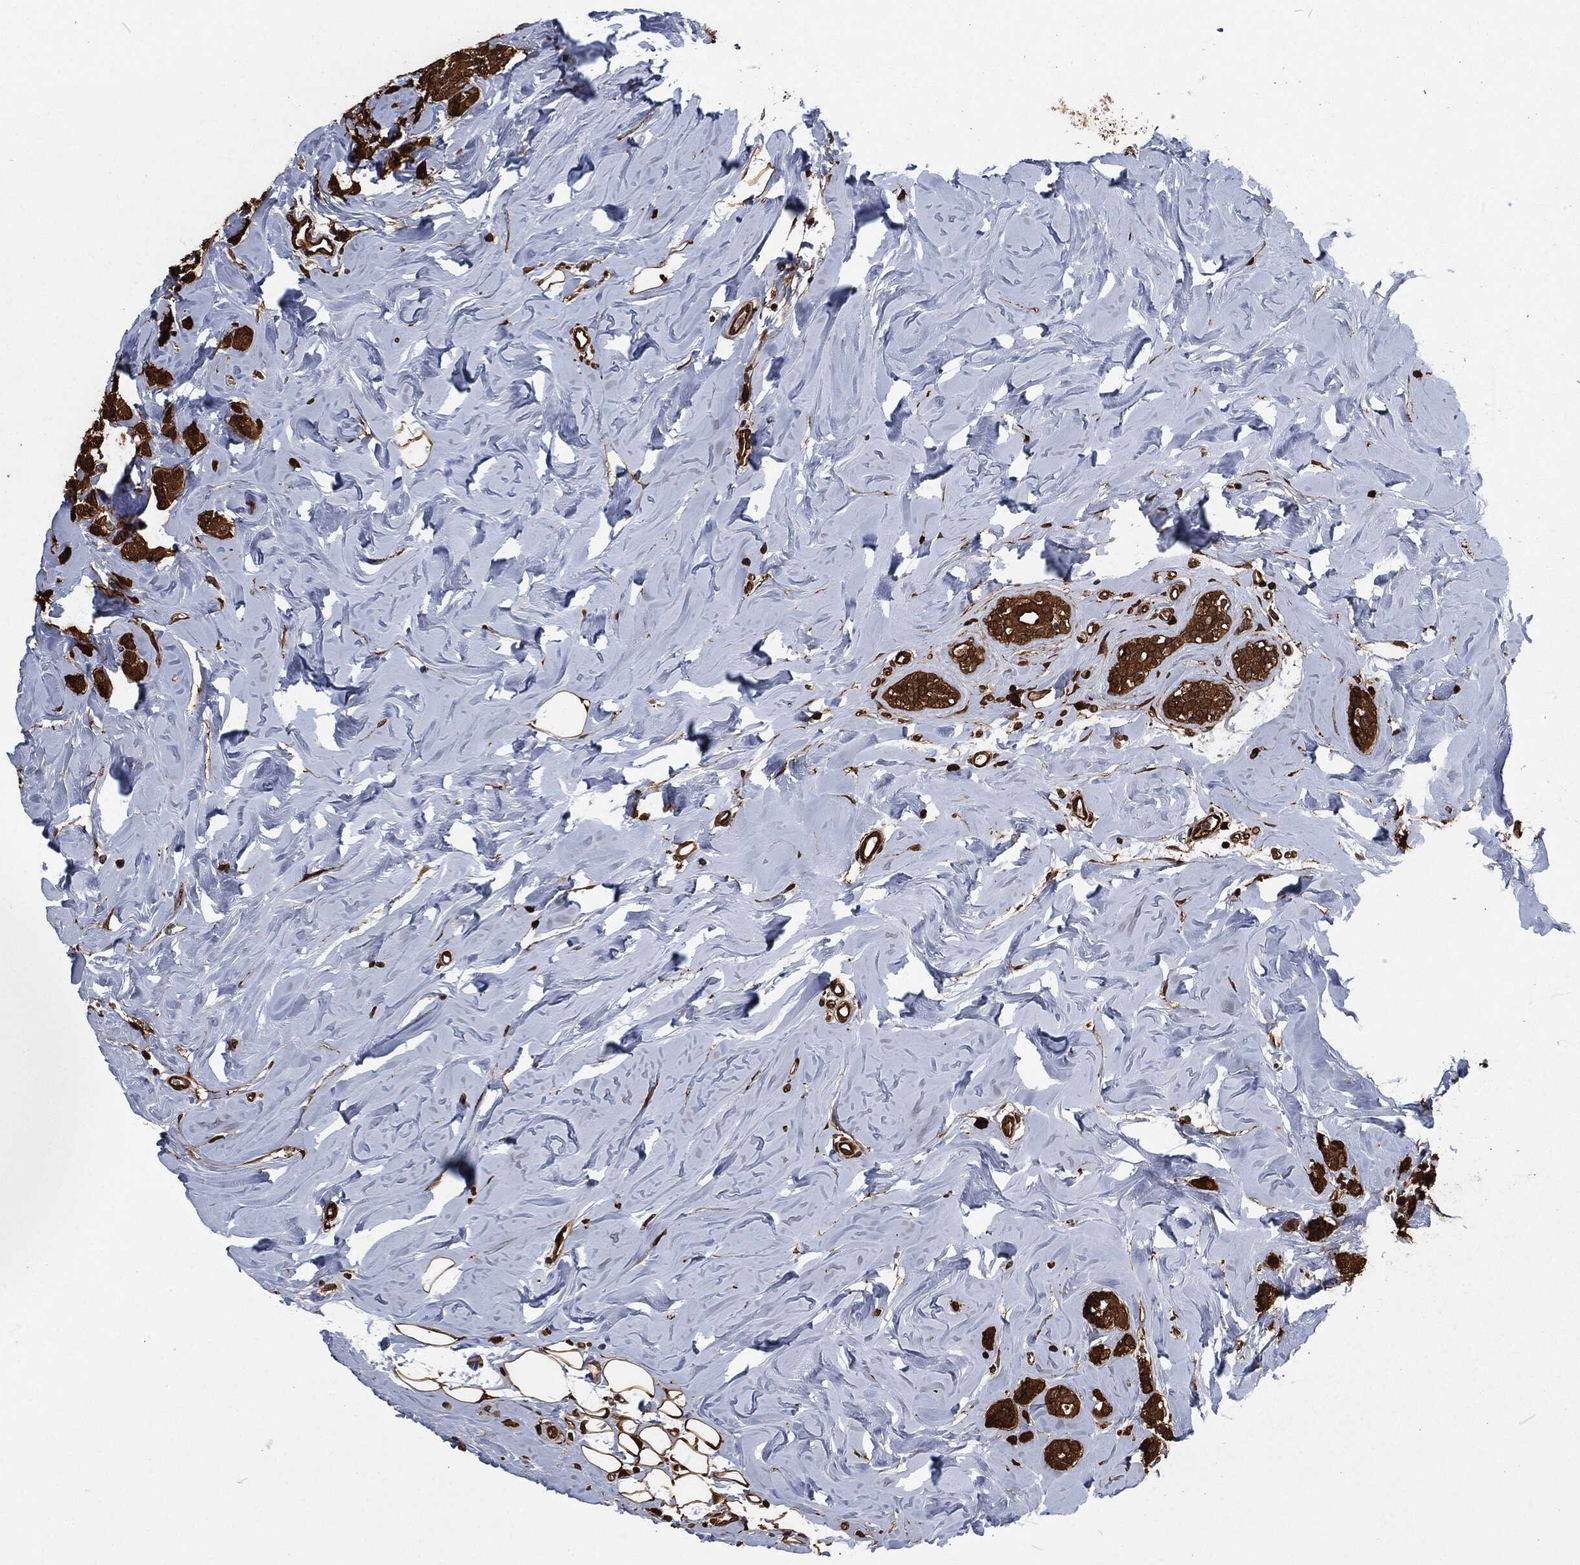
{"staining": {"intensity": "strong", "quantity": ">75%", "location": "cytoplasmic/membranous"}, "tissue": "breast cancer", "cell_type": "Tumor cells", "image_type": "cancer", "snomed": [{"axis": "morphology", "description": "Lobular carcinoma"}, {"axis": "topography", "description": "Breast"}], "caption": "High-magnification brightfield microscopy of breast cancer (lobular carcinoma) stained with DAB (brown) and counterstained with hematoxylin (blue). tumor cells exhibit strong cytoplasmic/membranous staining is present in about>75% of cells. The staining is performed using DAB brown chromogen to label protein expression. The nuclei are counter-stained blue using hematoxylin.", "gene": "PRDX4", "patient": {"sex": "female", "age": 49}}